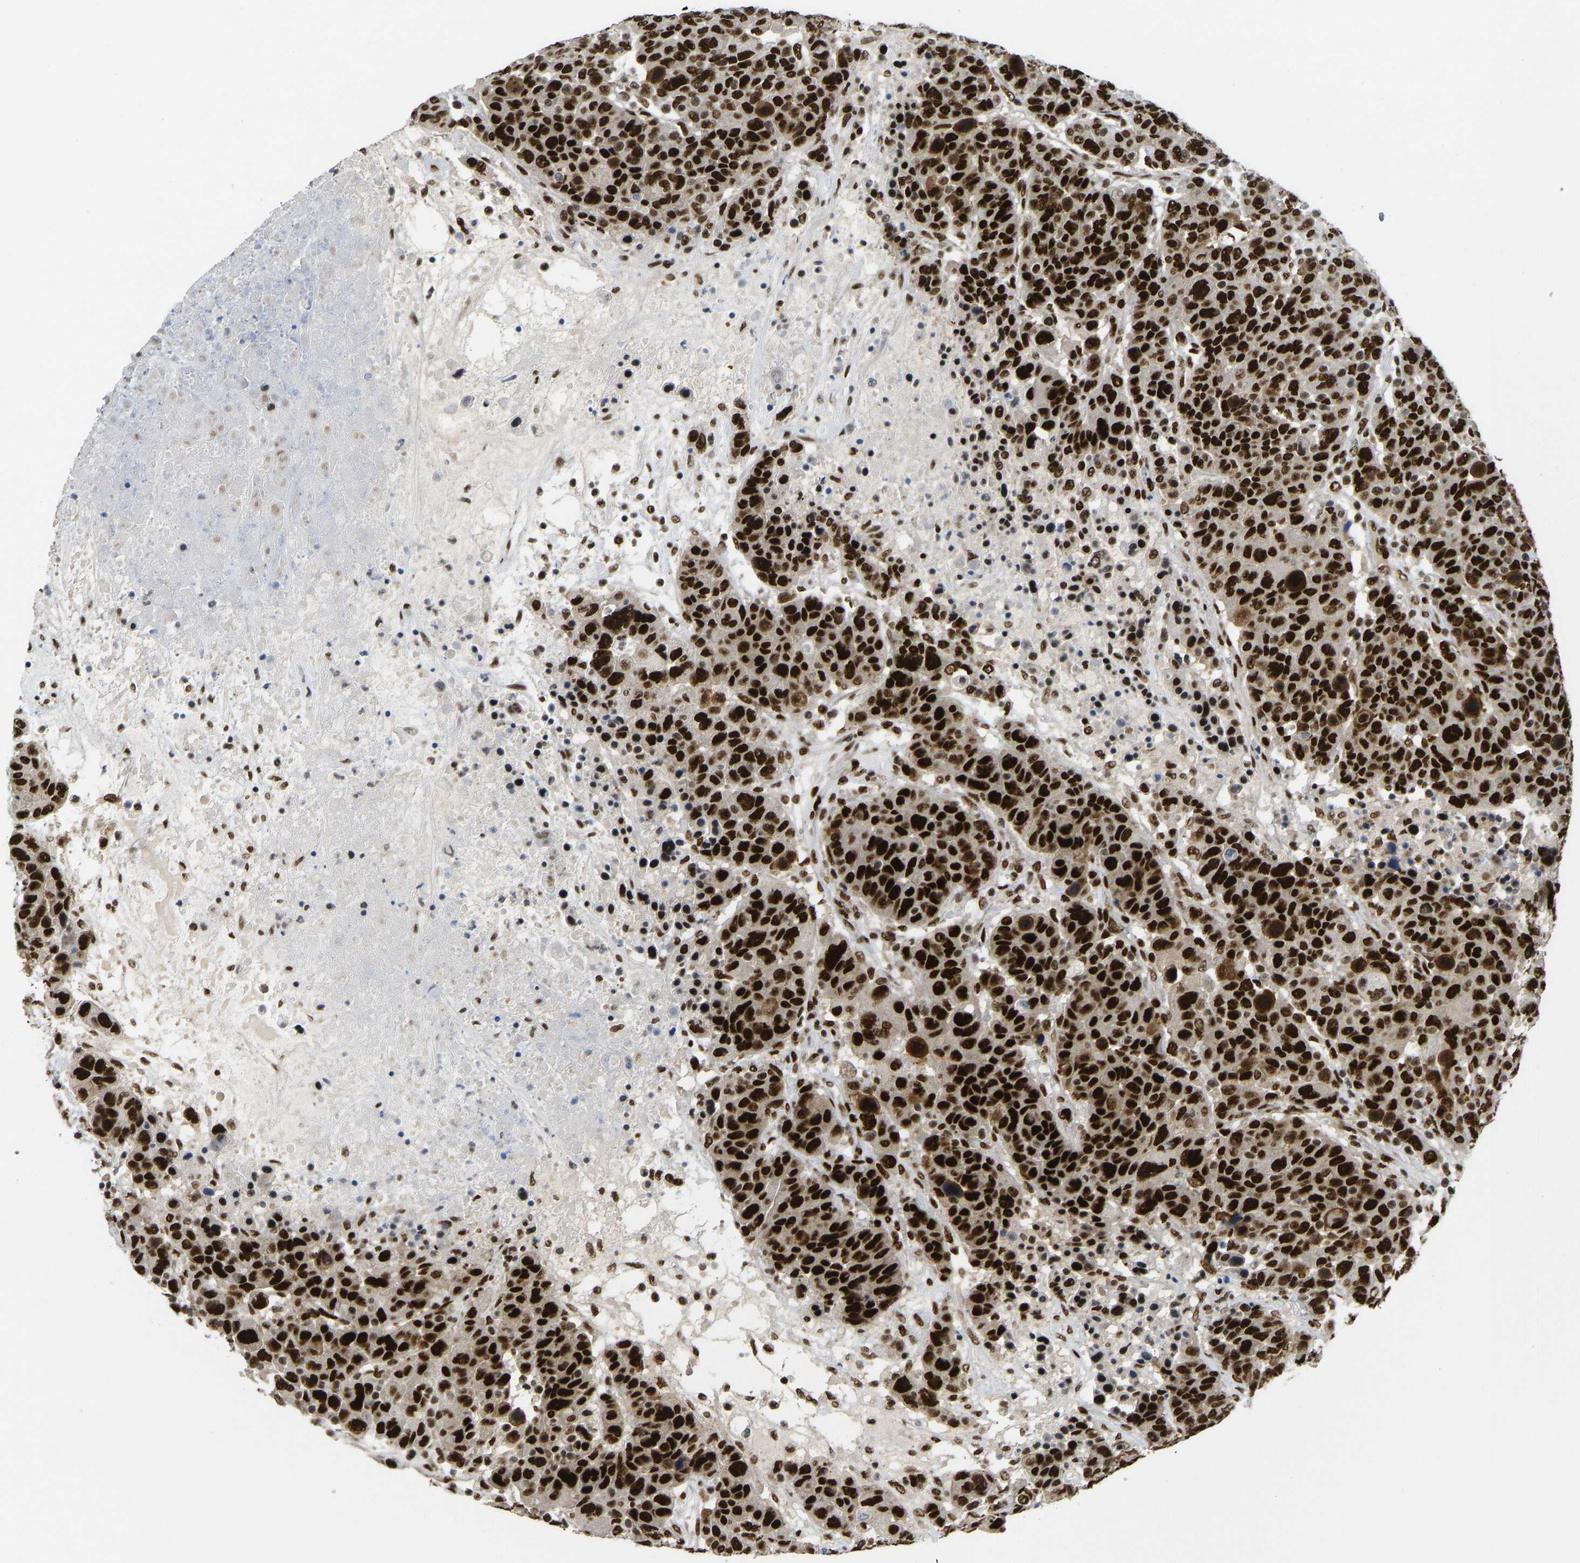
{"staining": {"intensity": "strong", "quantity": ">75%", "location": "nuclear"}, "tissue": "breast cancer", "cell_type": "Tumor cells", "image_type": "cancer", "snomed": [{"axis": "morphology", "description": "Duct carcinoma"}, {"axis": "topography", "description": "Breast"}], "caption": "Strong nuclear protein positivity is appreciated in approximately >75% of tumor cells in invasive ductal carcinoma (breast).", "gene": "FOXK1", "patient": {"sex": "female", "age": 37}}